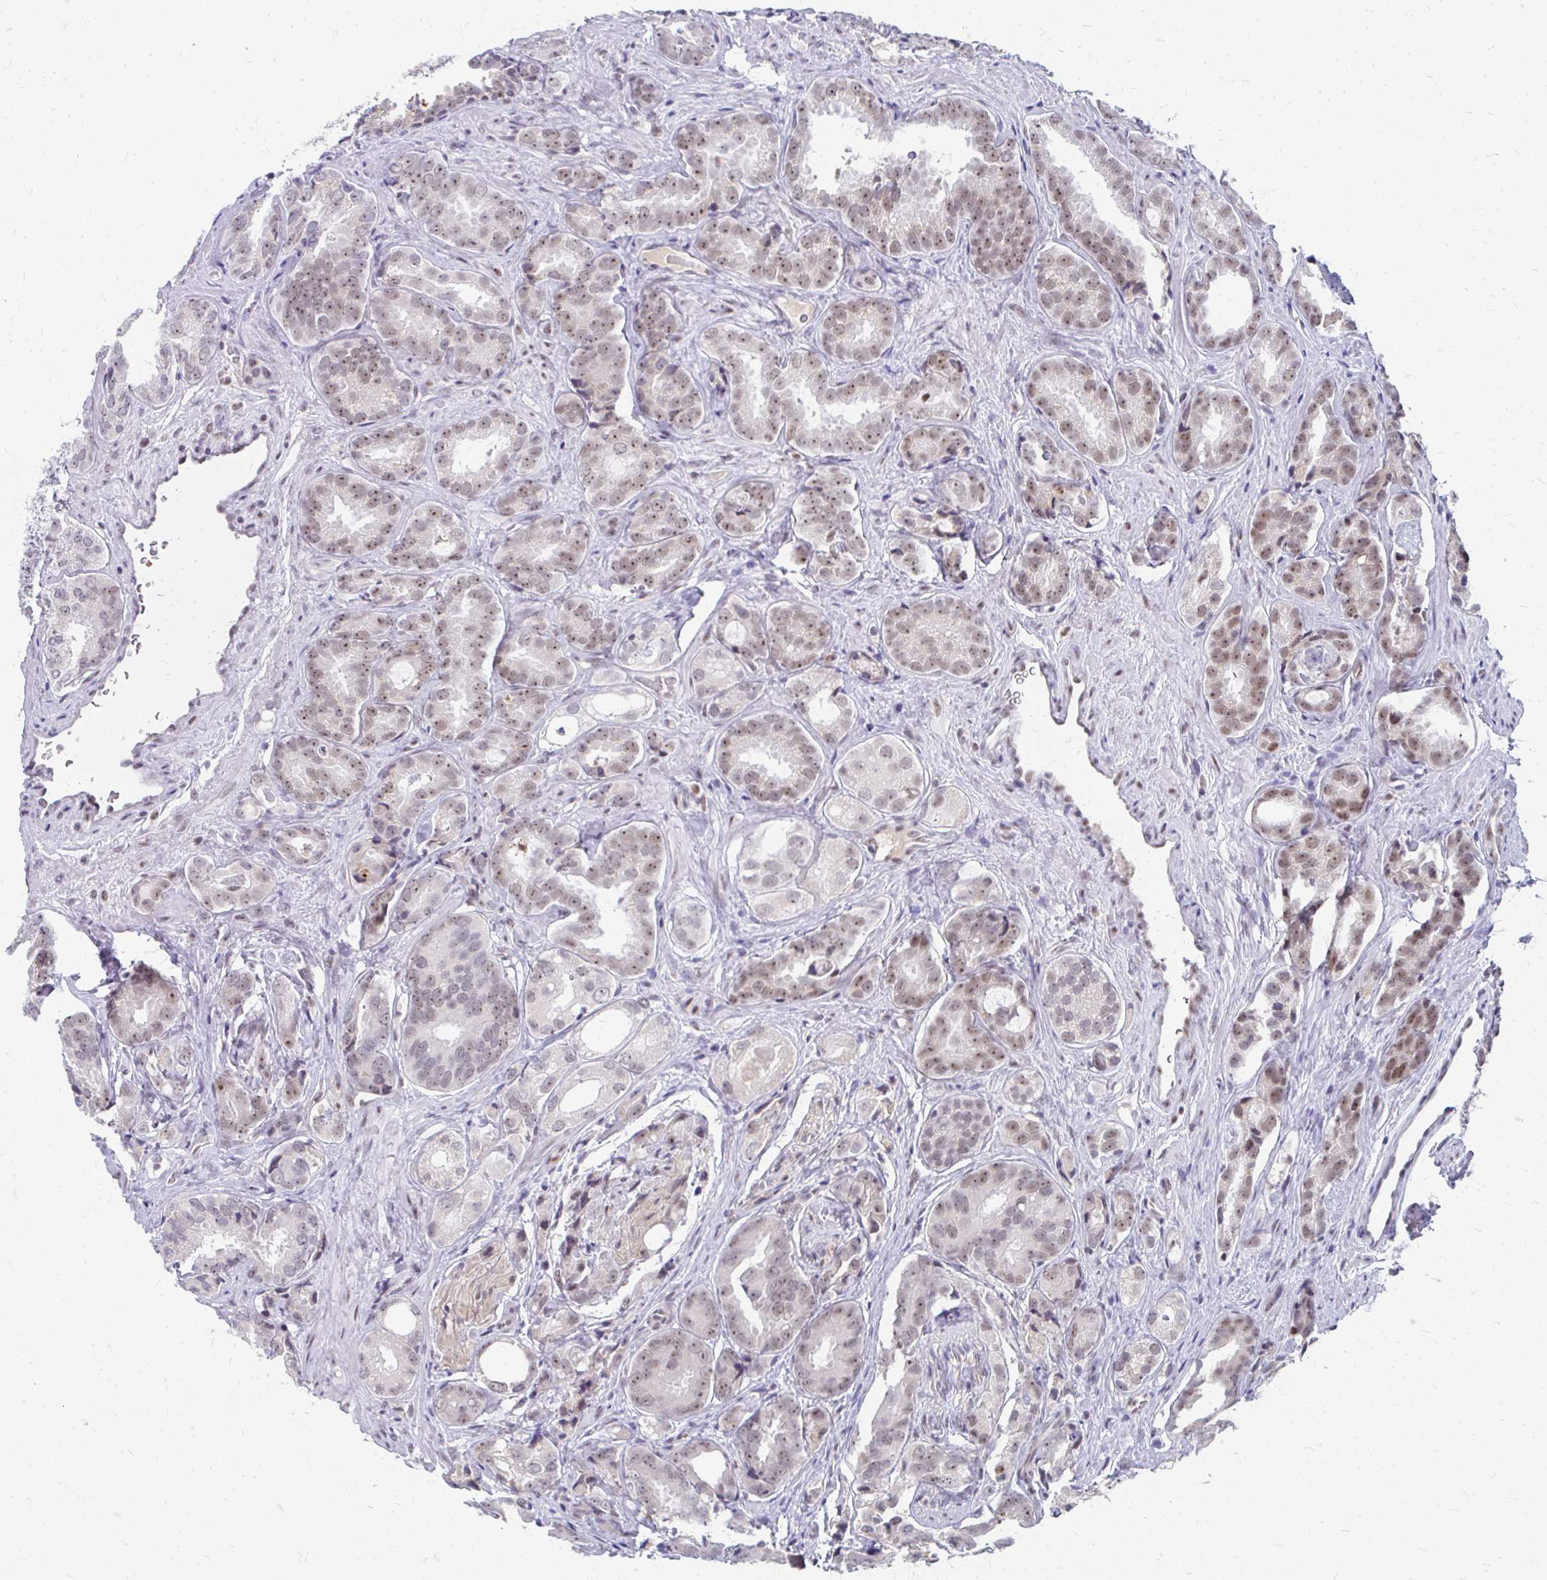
{"staining": {"intensity": "moderate", "quantity": "25%-75%", "location": "nuclear"}, "tissue": "prostate cancer", "cell_type": "Tumor cells", "image_type": "cancer", "snomed": [{"axis": "morphology", "description": "Adenocarcinoma, High grade"}, {"axis": "topography", "description": "Prostate"}], "caption": "Protein staining of prostate cancer tissue displays moderate nuclear expression in about 25%-75% of tumor cells.", "gene": "GTF2H1", "patient": {"sex": "male", "age": 71}}